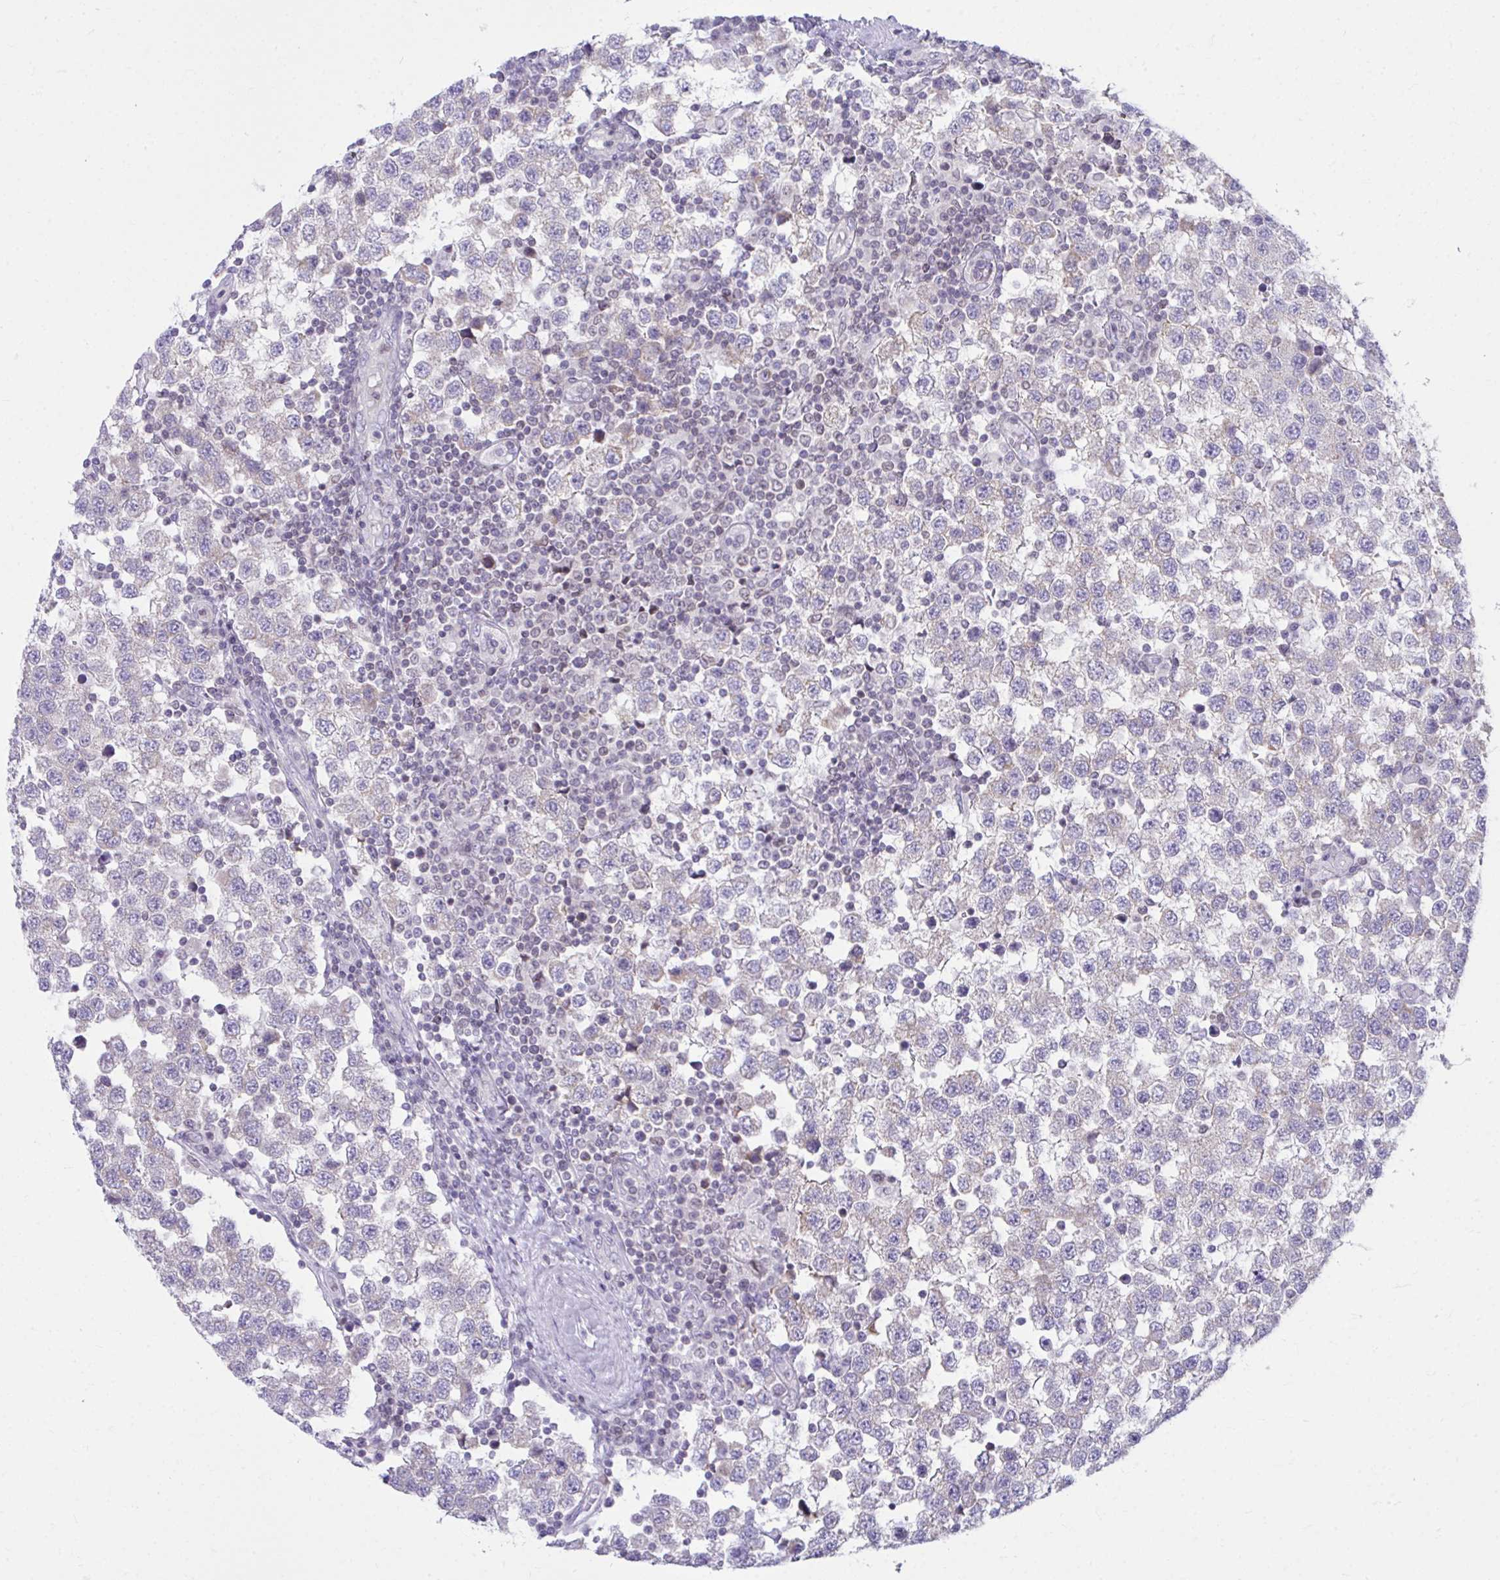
{"staining": {"intensity": "negative", "quantity": "none", "location": "none"}, "tissue": "testis cancer", "cell_type": "Tumor cells", "image_type": "cancer", "snomed": [{"axis": "morphology", "description": "Seminoma, NOS"}, {"axis": "topography", "description": "Testis"}], "caption": "Tumor cells show no significant protein expression in testis cancer.", "gene": "OR7A5", "patient": {"sex": "male", "age": 34}}